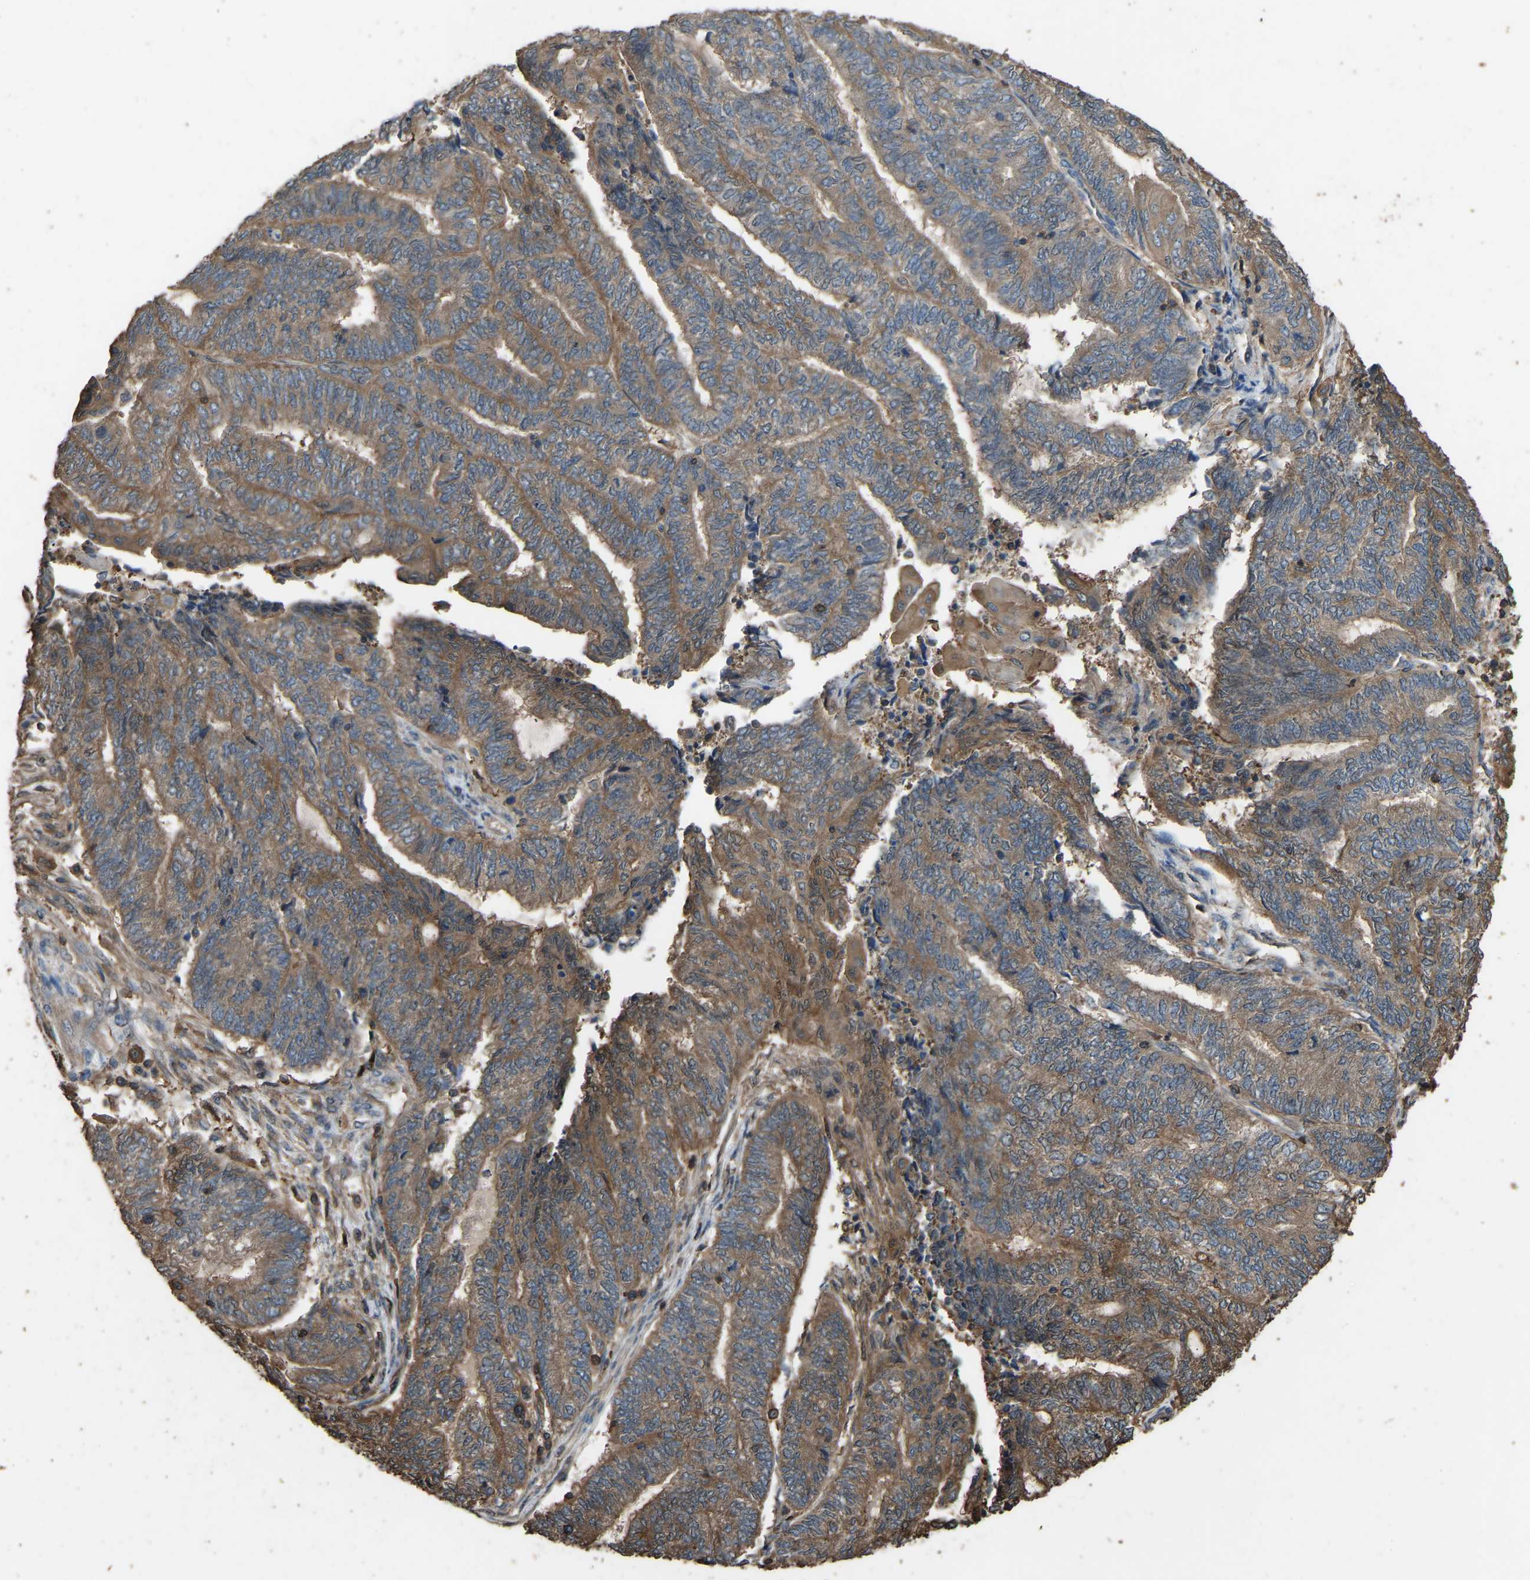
{"staining": {"intensity": "moderate", "quantity": ">75%", "location": "cytoplasmic/membranous"}, "tissue": "endometrial cancer", "cell_type": "Tumor cells", "image_type": "cancer", "snomed": [{"axis": "morphology", "description": "Adenocarcinoma, NOS"}, {"axis": "topography", "description": "Uterus"}, {"axis": "topography", "description": "Endometrium"}], "caption": "Approximately >75% of tumor cells in adenocarcinoma (endometrial) exhibit moderate cytoplasmic/membranous protein positivity as visualized by brown immunohistochemical staining.", "gene": "FHIT", "patient": {"sex": "female", "age": 70}}